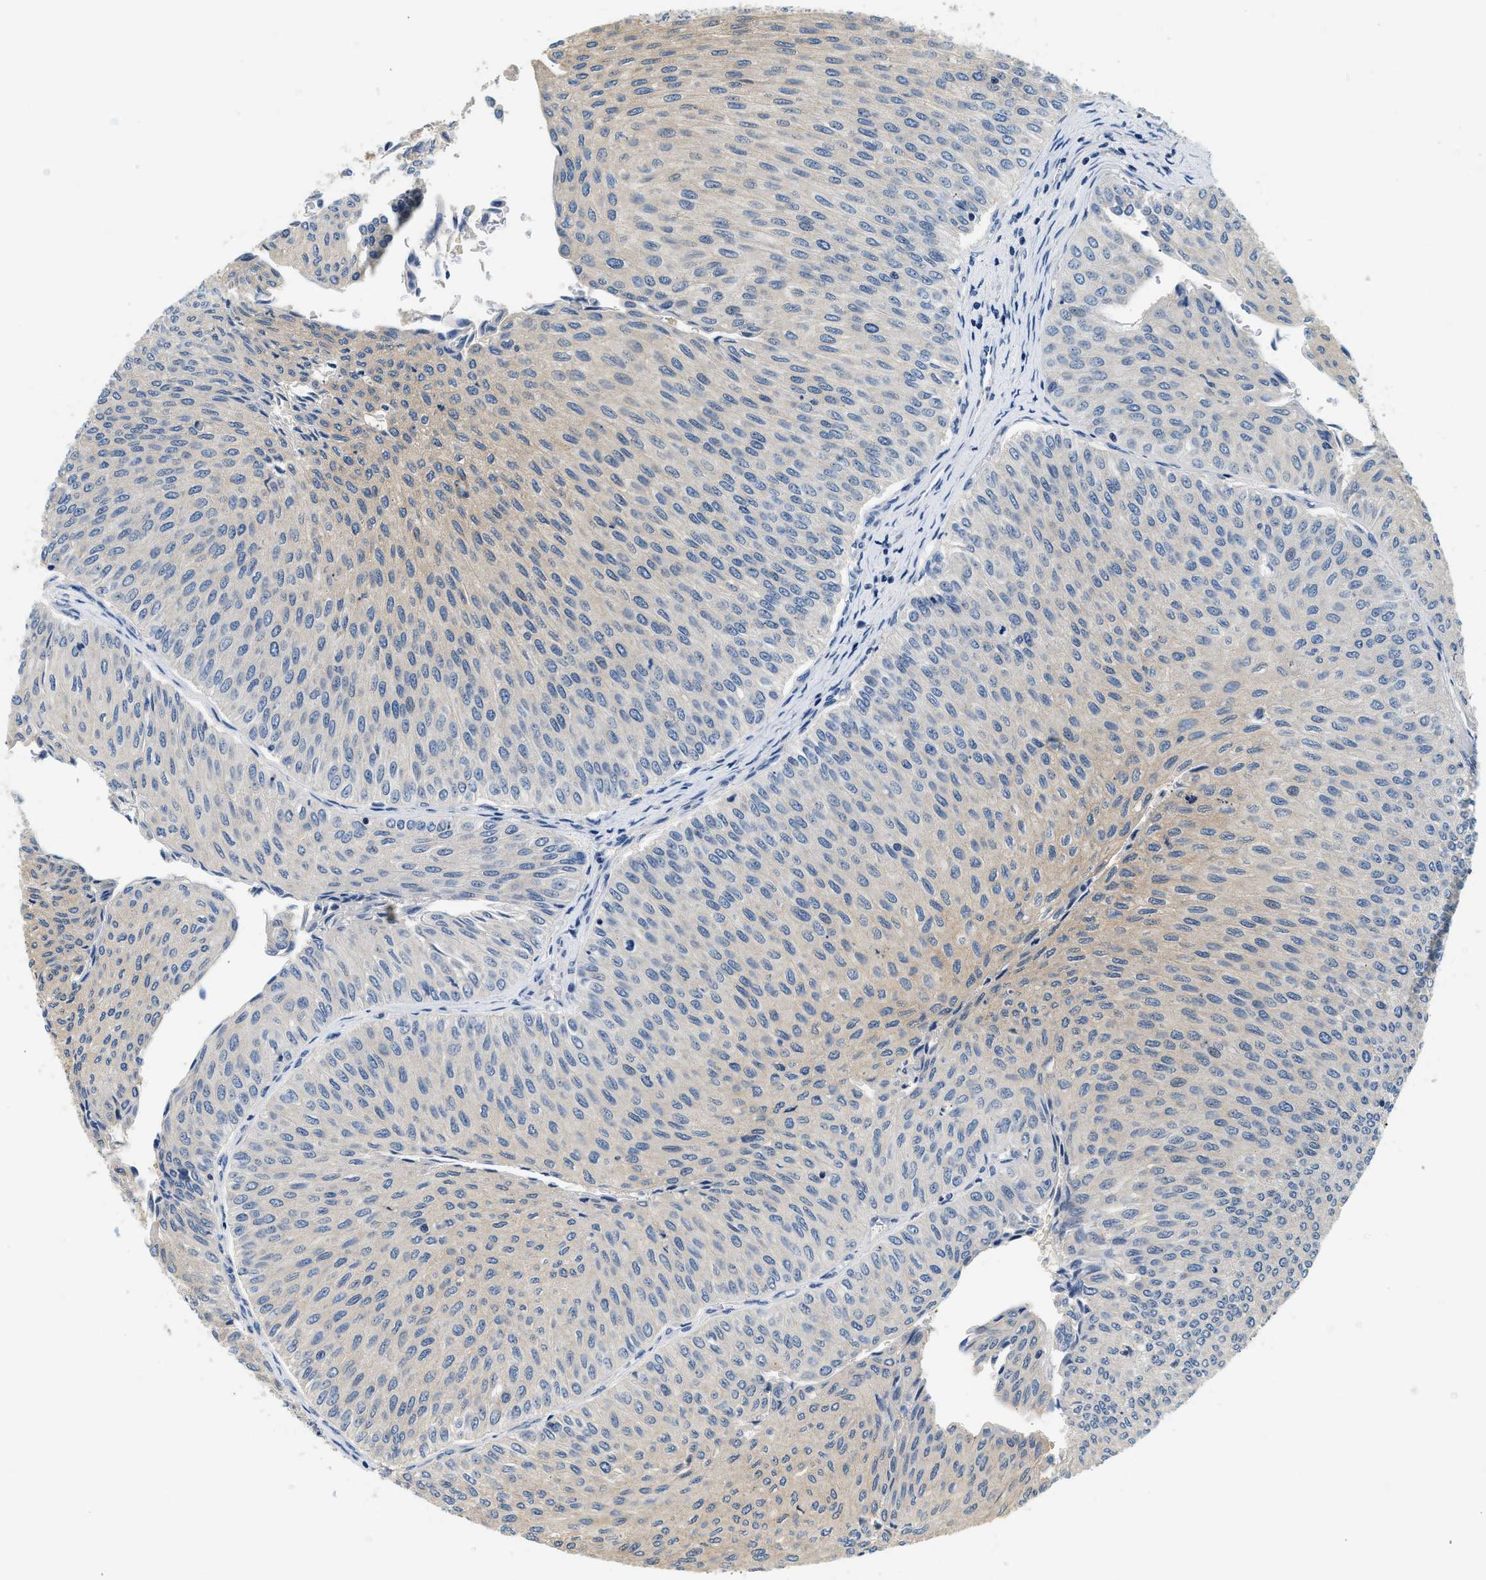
{"staining": {"intensity": "weak", "quantity": "<25%", "location": "cytoplasmic/membranous"}, "tissue": "urothelial cancer", "cell_type": "Tumor cells", "image_type": "cancer", "snomed": [{"axis": "morphology", "description": "Urothelial carcinoma, Low grade"}, {"axis": "topography", "description": "Urinary bladder"}], "caption": "This is an IHC image of human urothelial carcinoma (low-grade). There is no expression in tumor cells.", "gene": "SLC35E1", "patient": {"sex": "male", "age": 78}}